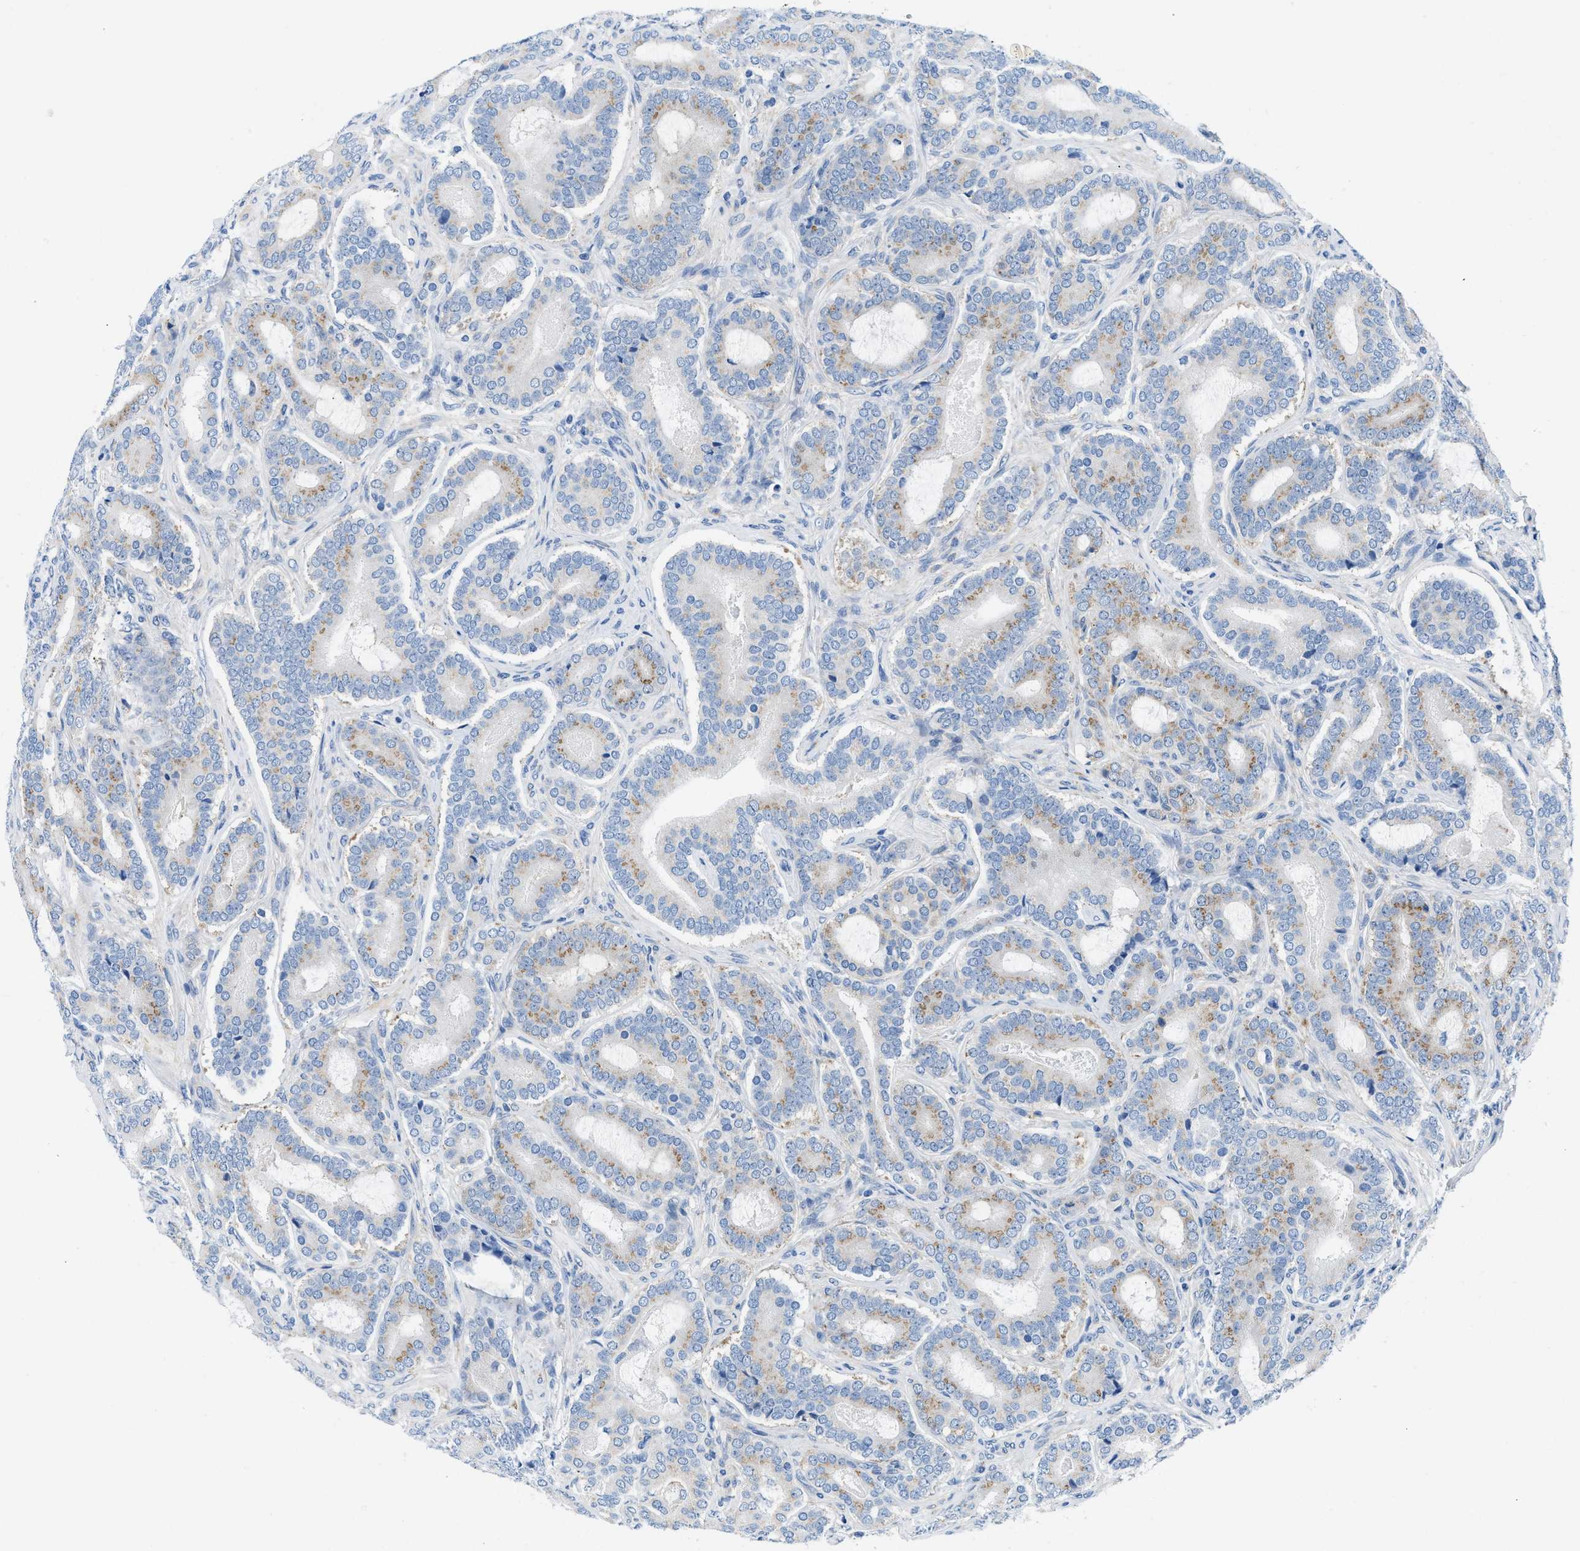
{"staining": {"intensity": "weak", "quantity": "<25%", "location": "cytoplasmic/membranous"}, "tissue": "prostate cancer", "cell_type": "Tumor cells", "image_type": "cancer", "snomed": [{"axis": "morphology", "description": "Adenocarcinoma, High grade"}, {"axis": "topography", "description": "Prostate"}], "caption": "High power microscopy image of an immunohistochemistry (IHC) photomicrograph of prostate adenocarcinoma (high-grade), revealing no significant expression in tumor cells. (Immunohistochemistry (ihc), brightfield microscopy, high magnification).", "gene": "BNC2", "patient": {"sex": "male", "age": 60}}